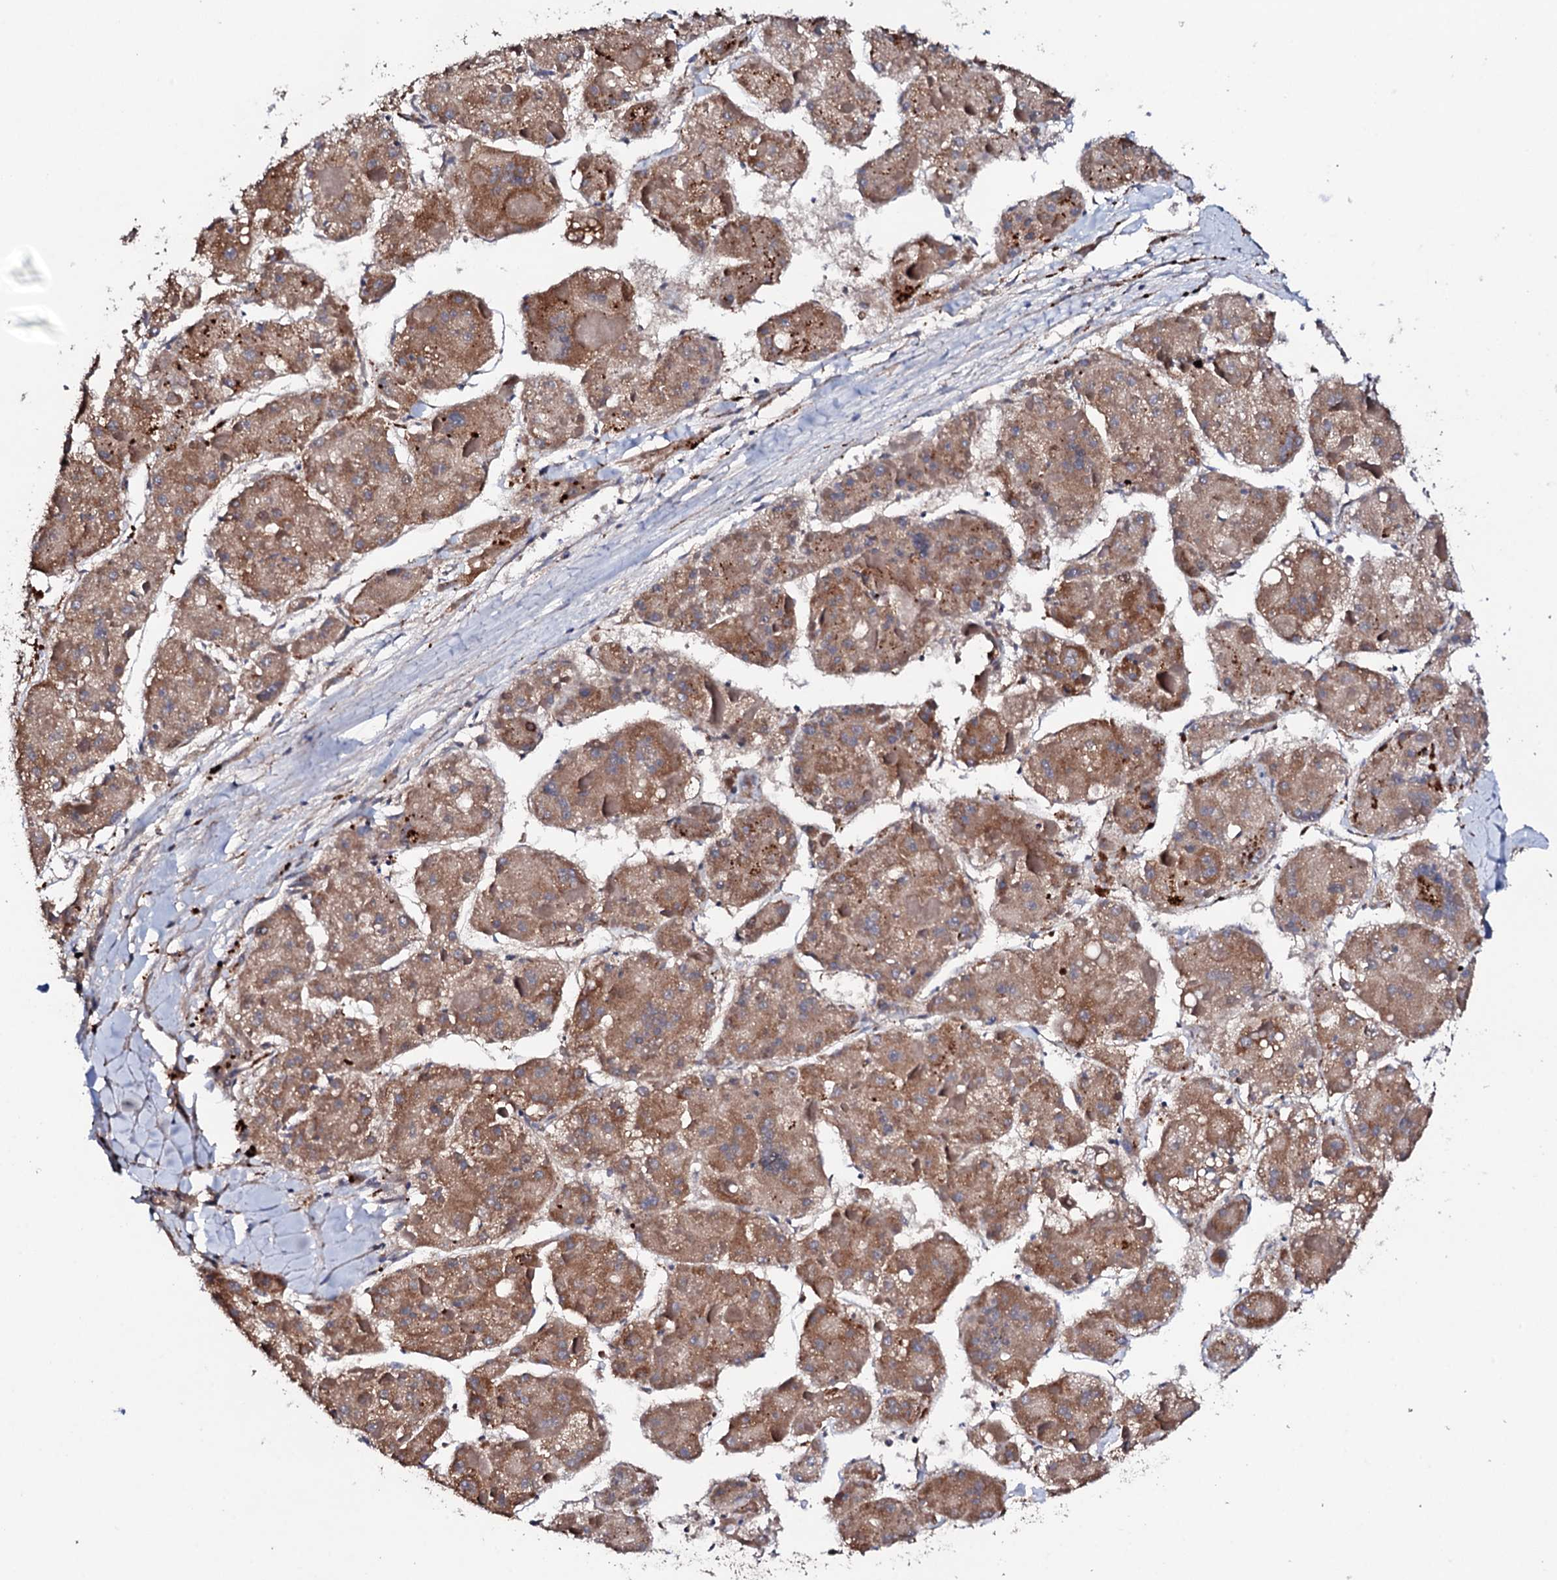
{"staining": {"intensity": "moderate", "quantity": ">75%", "location": "cytoplasmic/membranous"}, "tissue": "liver cancer", "cell_type": "Tumor cells", "image_type": "cancer", "snomed": [{"axis": "morphology", "description": "Carcinoma, Hepatocellular, NOS"}, {"axis": "topography", "description": "Liver"}], "caption": "Immunohistochemical staining of human liver cancer (hepatocellular carcinoma) exhibits moderate cytoplasmic/membranous protein positivity in approximately >75% of tumor cells. (IHC, brightfield microscopy, high magnification).", "gene": "MTIF3", "patient": {"sex": "female", "age": 73}}